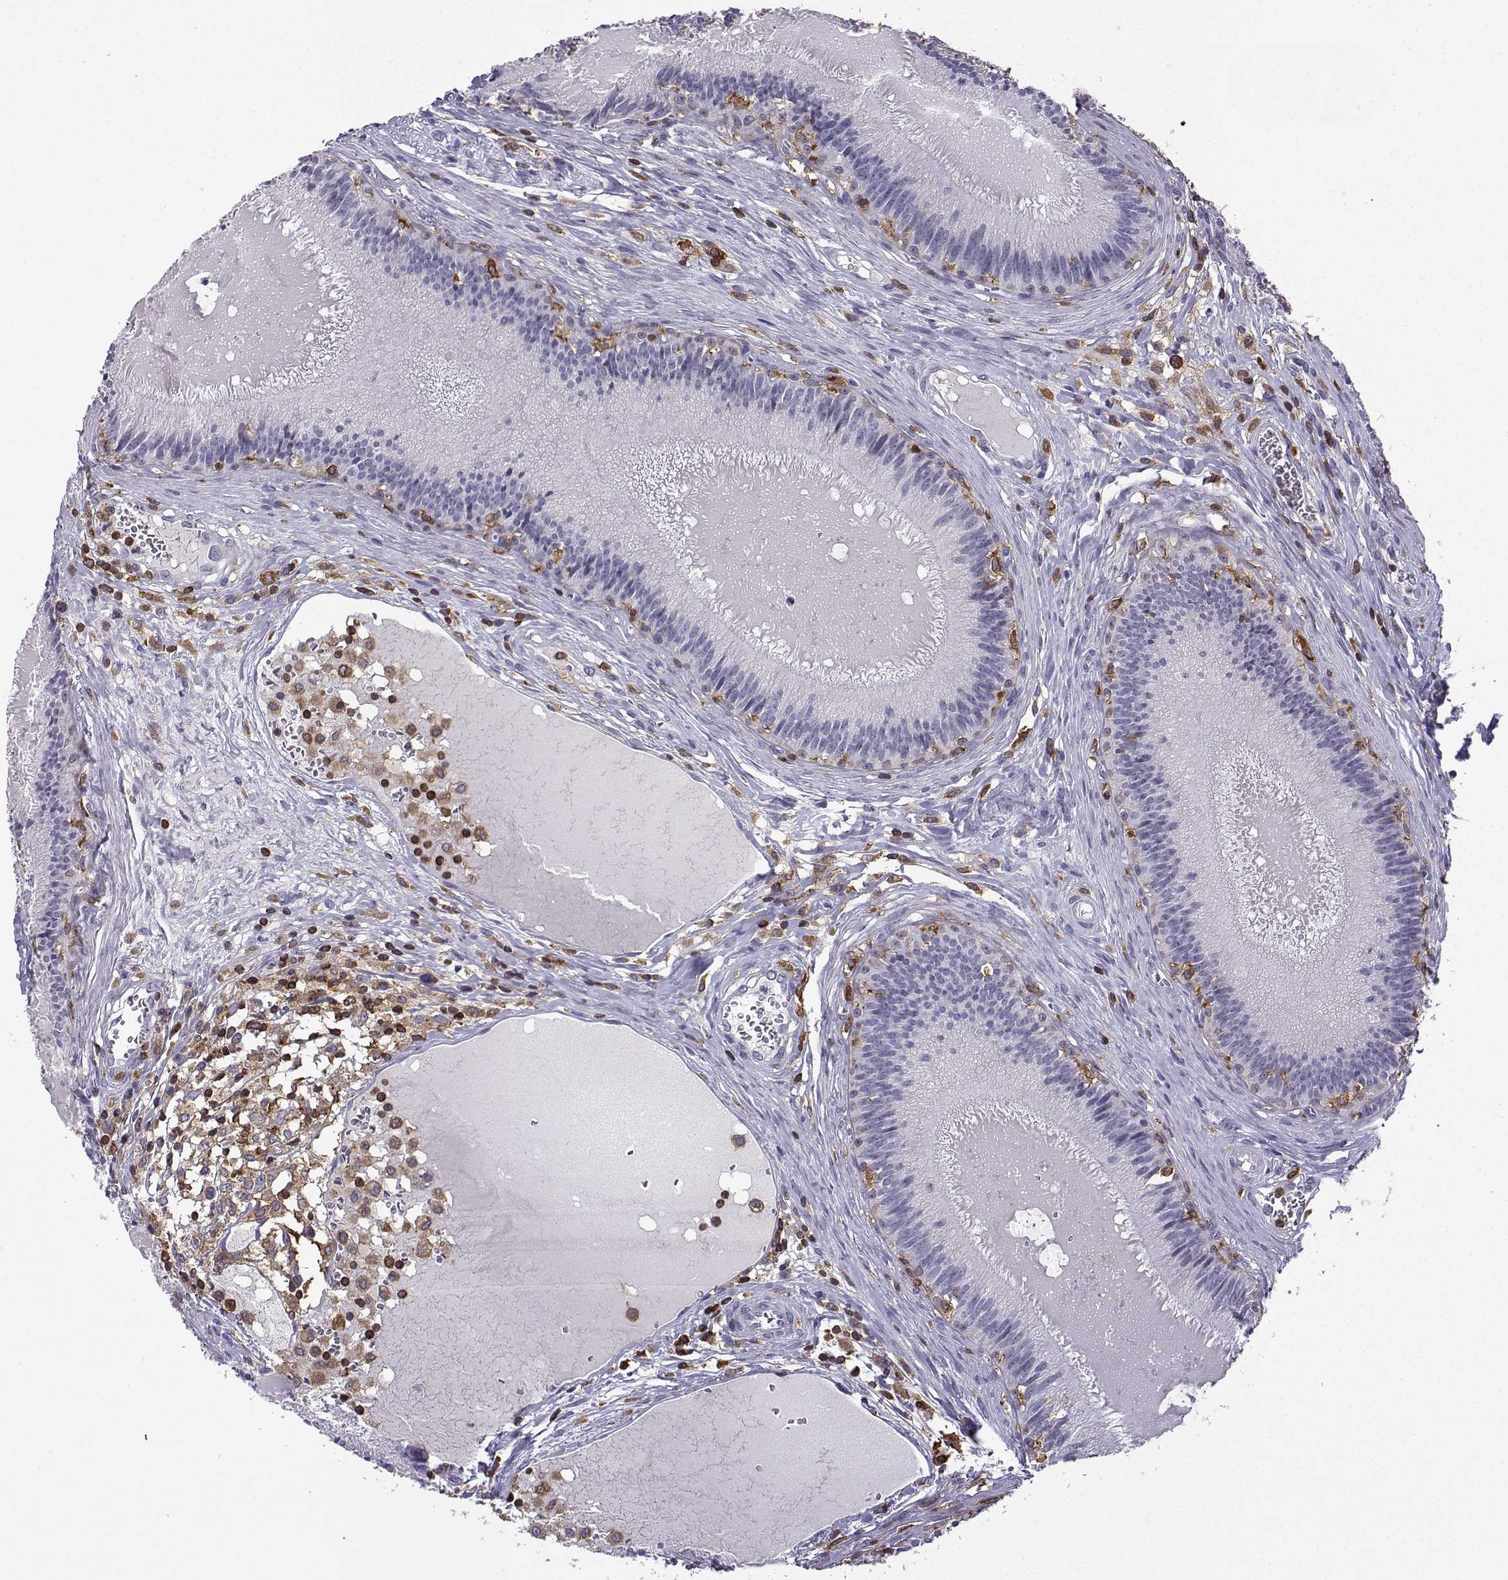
{"staining": {"intensity": "negative", "quantity": "none", "location": "none"}, "tissue": "epididymis", "cell_type": "Glandular cells", "image_type": "normal", "snomed": [{"axis": "morphology", "description": "Normal tissue, NOS"}, {"axis": "topography", "description": "Epididymis"}], "caption": "High power microscopy micrograph of an immunohistochemistry (IHC) image of unremarkable epididymis, revealing no significant expression in glandular cells.", "gene": "DOCK10", "patient": {"sex": "male", "age": 27}}